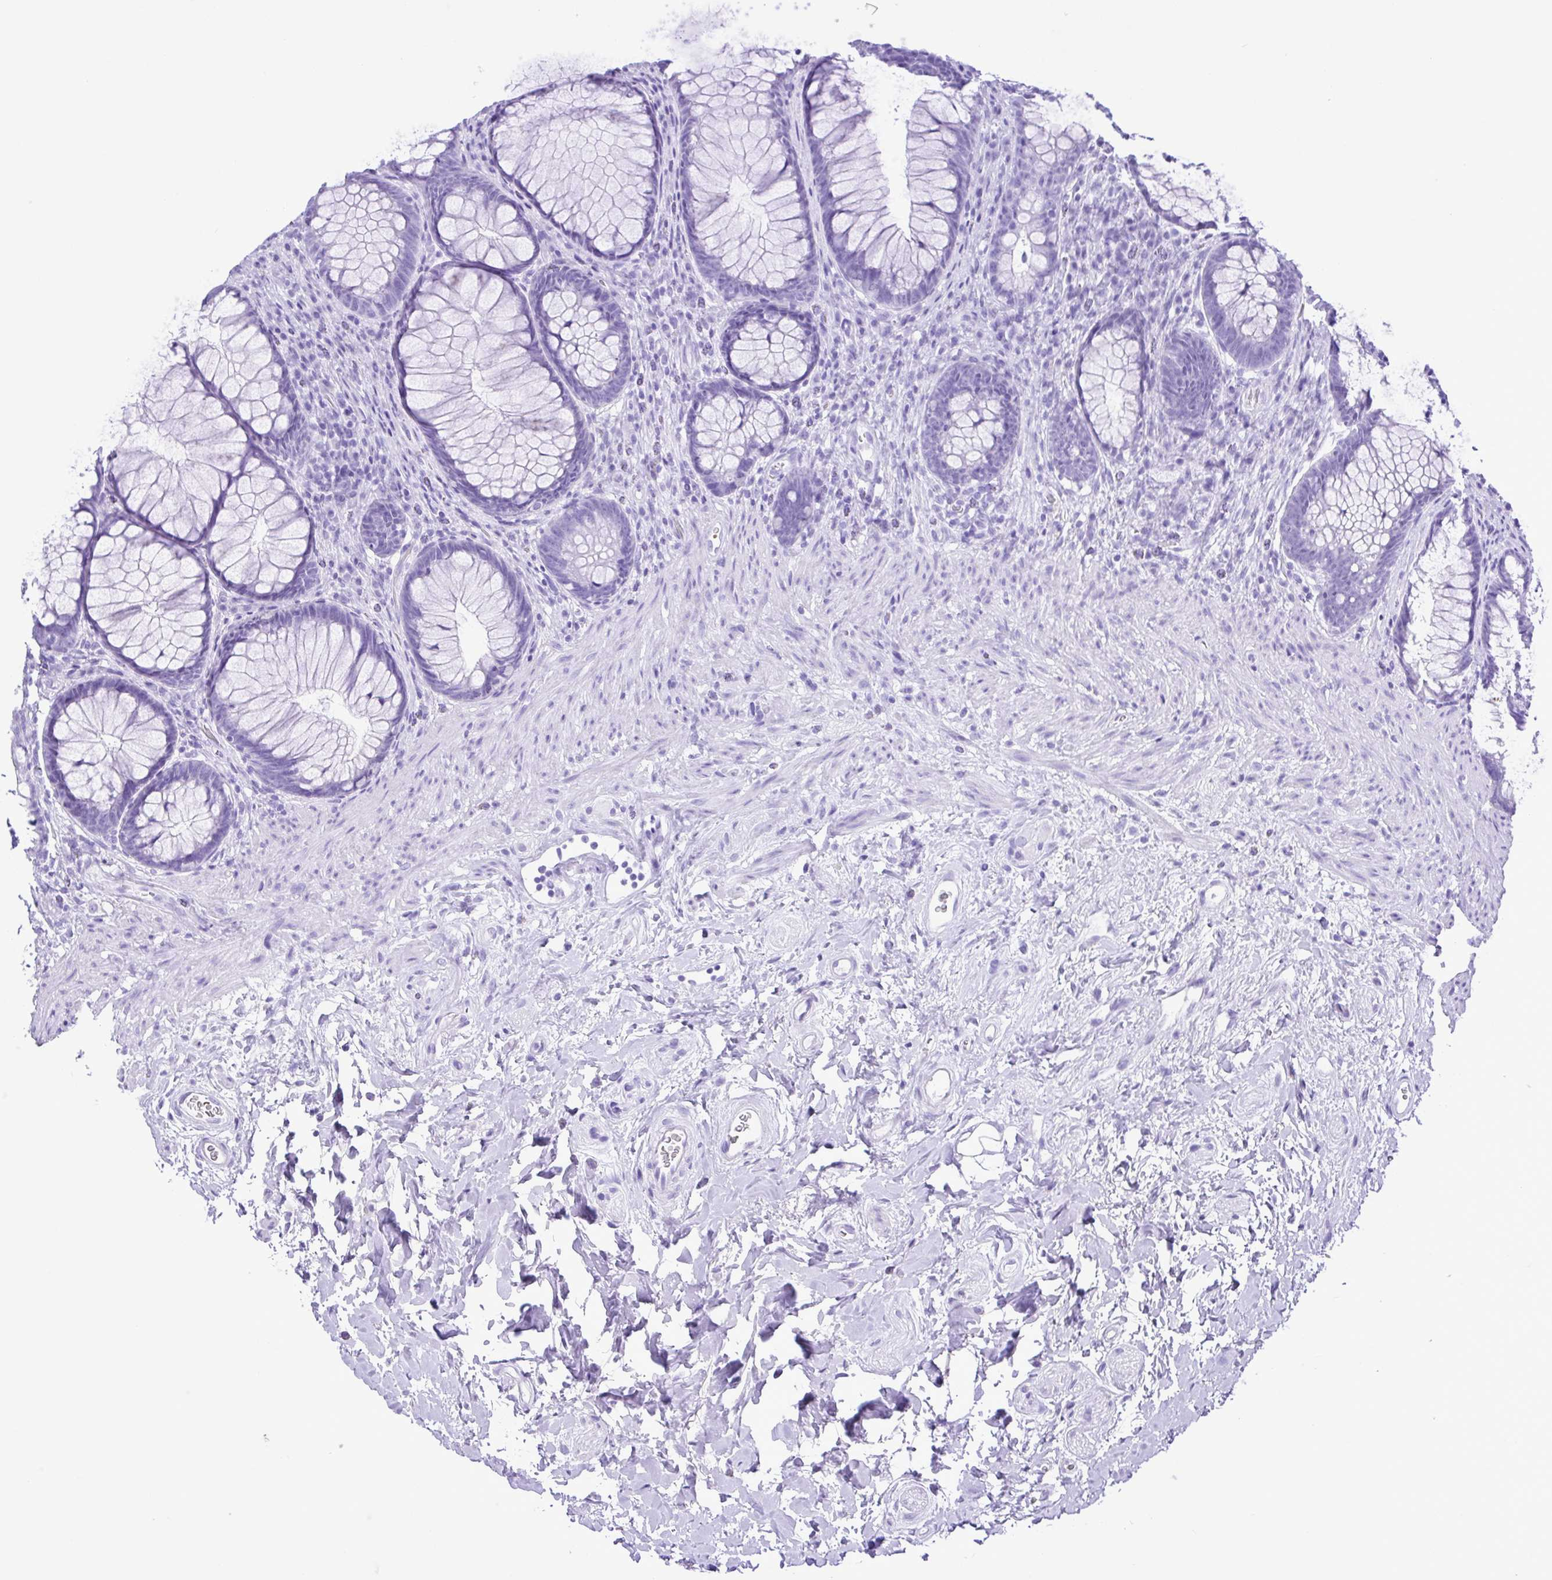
{"staining": {"intensity": "negative", "quantity": "none", "location": "none"}, "tissue": "rectum", "cell_type": "Glandular cells", "image_type": "normal", "snomed": [{"axis": "morphology", "description": "Normal tissue, NOS"}, {"axis": "topography", "description": "Smooth muscle"}, {"axis": "topography", "description": "Rectum"}], "caption": "Immunohistochemistry micrograph of normal rectum stained for a protein (brown), which displays no positivity in glandular cells.", "gene": "SYT1", "patient": {"sex": "male", "age": 53}}